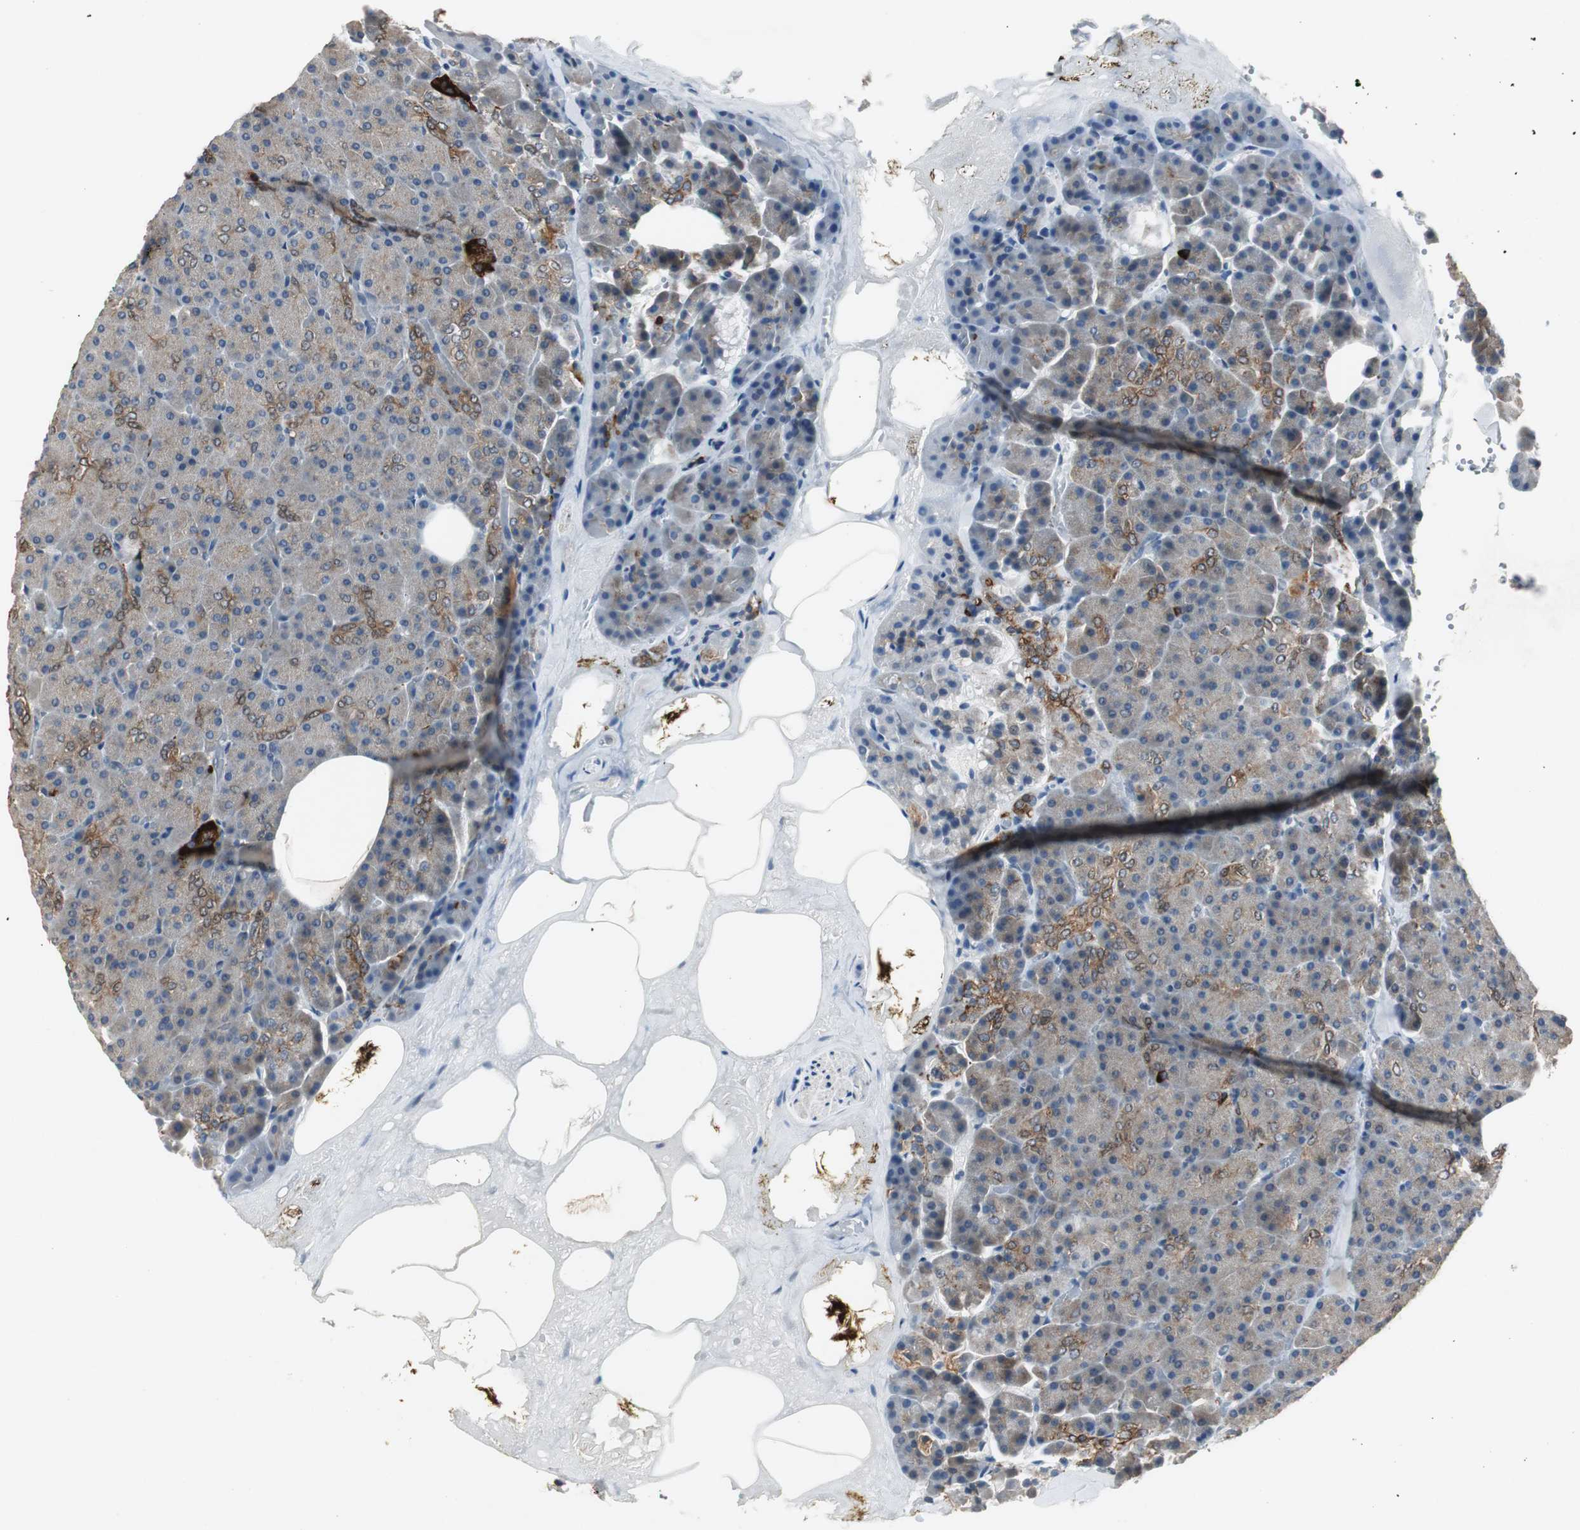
{"staining": {"intensity": "strong", "quantity": "<25%", "location": "cytoplasmic/membranous"}, "tissue": "pancreas", "cell_type": "Exocrine glandular cells", "image_type": "normal", "snomed": [{"axis": "morphology", "description": "Normal tissue, NOS"}, {"axis": "topography", "description": "Pancreas"}], "caption": "Pancreas stained with immunohistochemistry (IHC) shows strong cytoplasmic/membranous staining in approximately <25% of exocrine glandular cells. (DAB IHC with brightfield microscopy, high magnification).", "gene": "PTPRN2", "patient": {"sex": "female", "age": 35}}